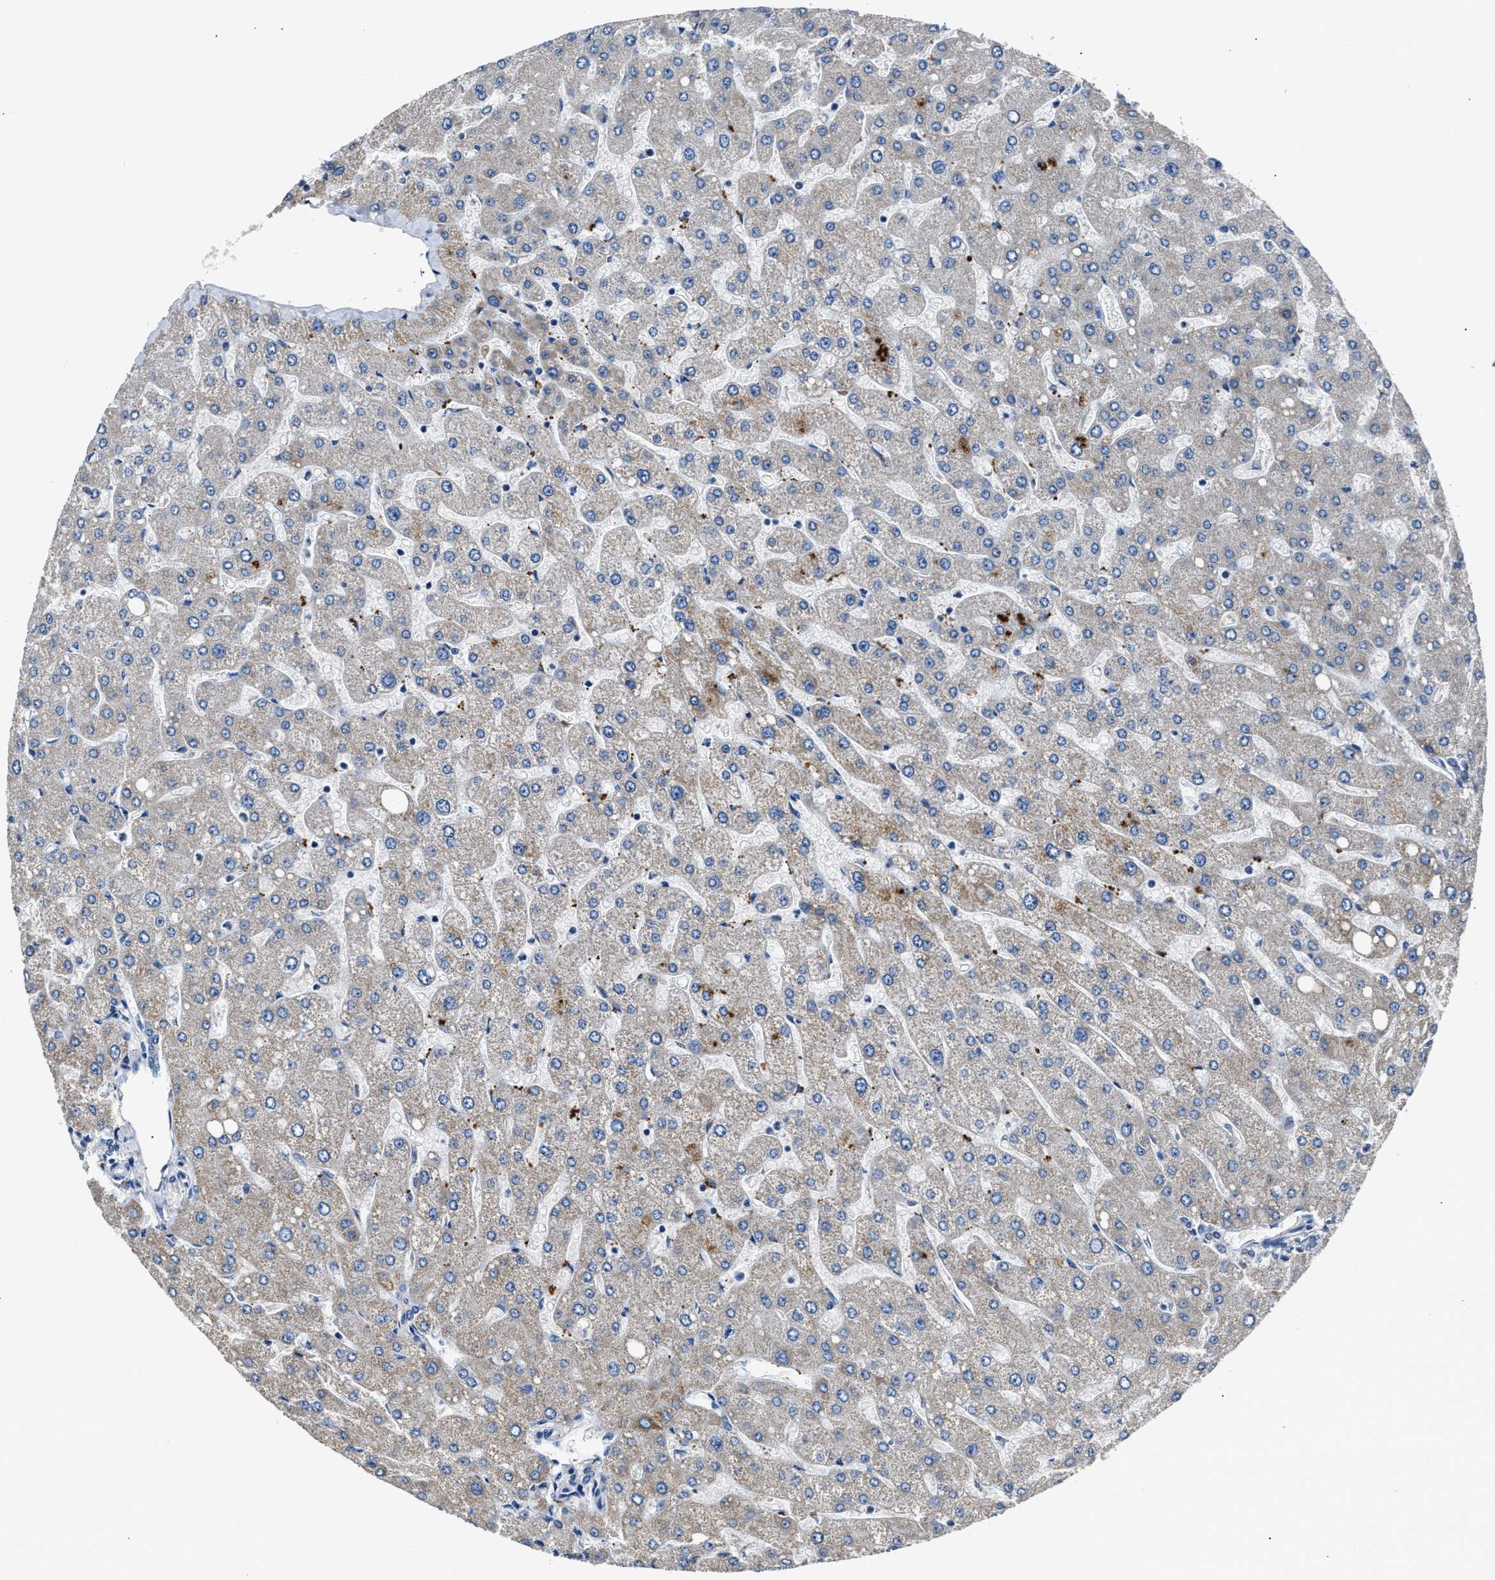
{"staining": {"intensity": "negative", "quantity": "none", "location": "none"}, "tissue": "liver", "cell_type": "Cholangiocytes", "image_type": "normal", "snomed": [{"axis": "morphology", "description": "Normal tissue, NOS"}, {"axis": "topography", "description": "Liver"}], "caption": "IHC of normal liver exhibits no expression in cholangiocytes.", "gene": "DNAJC24", "patient": {"sex": "male", "age": 55}}